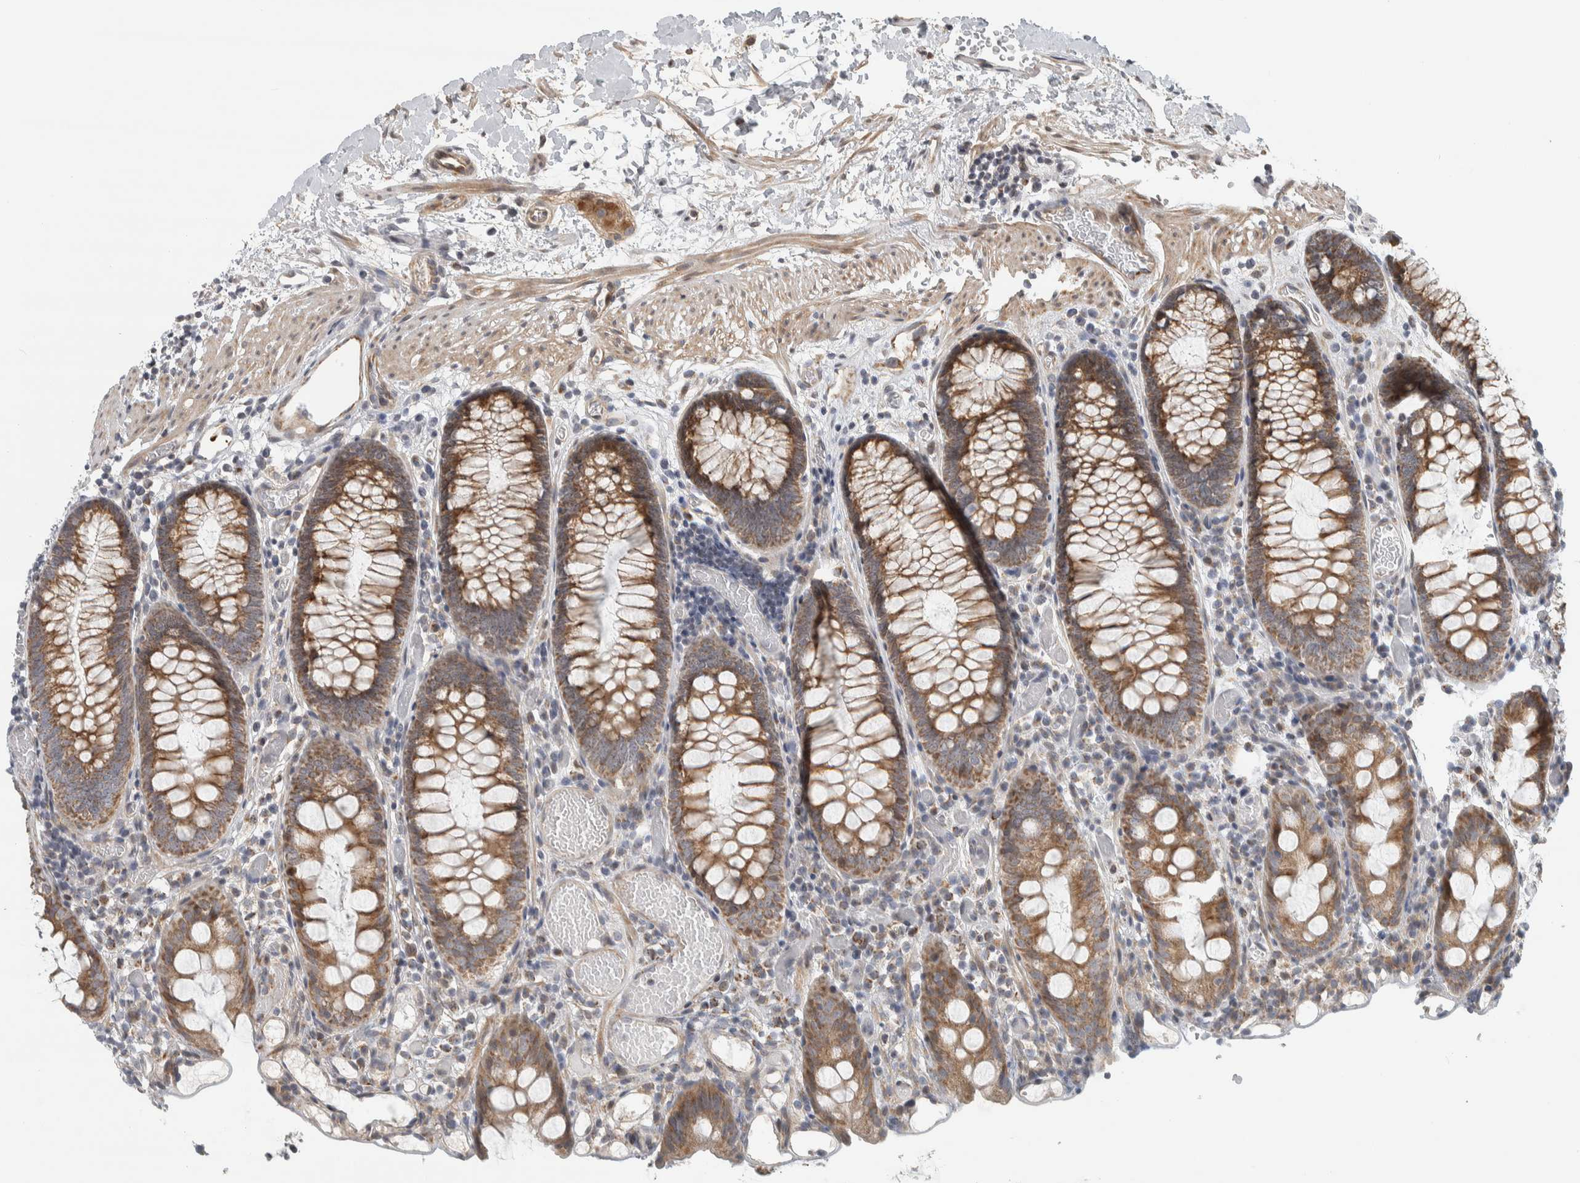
{"staining": {"intensity": "moderate", "quantity": ">75%", "location": "cytoplasmic/membranous"}, "tissue": "colon", "cell_type": "Endothelial cells", "image_type": "normal", "snomed": [{"axis": "morphology", "description": "Normal tissue, NOS"}, {"axis": "topography", "description": "Colon"}], "caption": "A high-resolution micrograph shows IHC staining of normal colon, which reveals moderate cytoplasmic/membranous expression in approximately >75% of endothelial cells.", "gene": "AFP", "patient": {"sex": "male", "age": 14}}